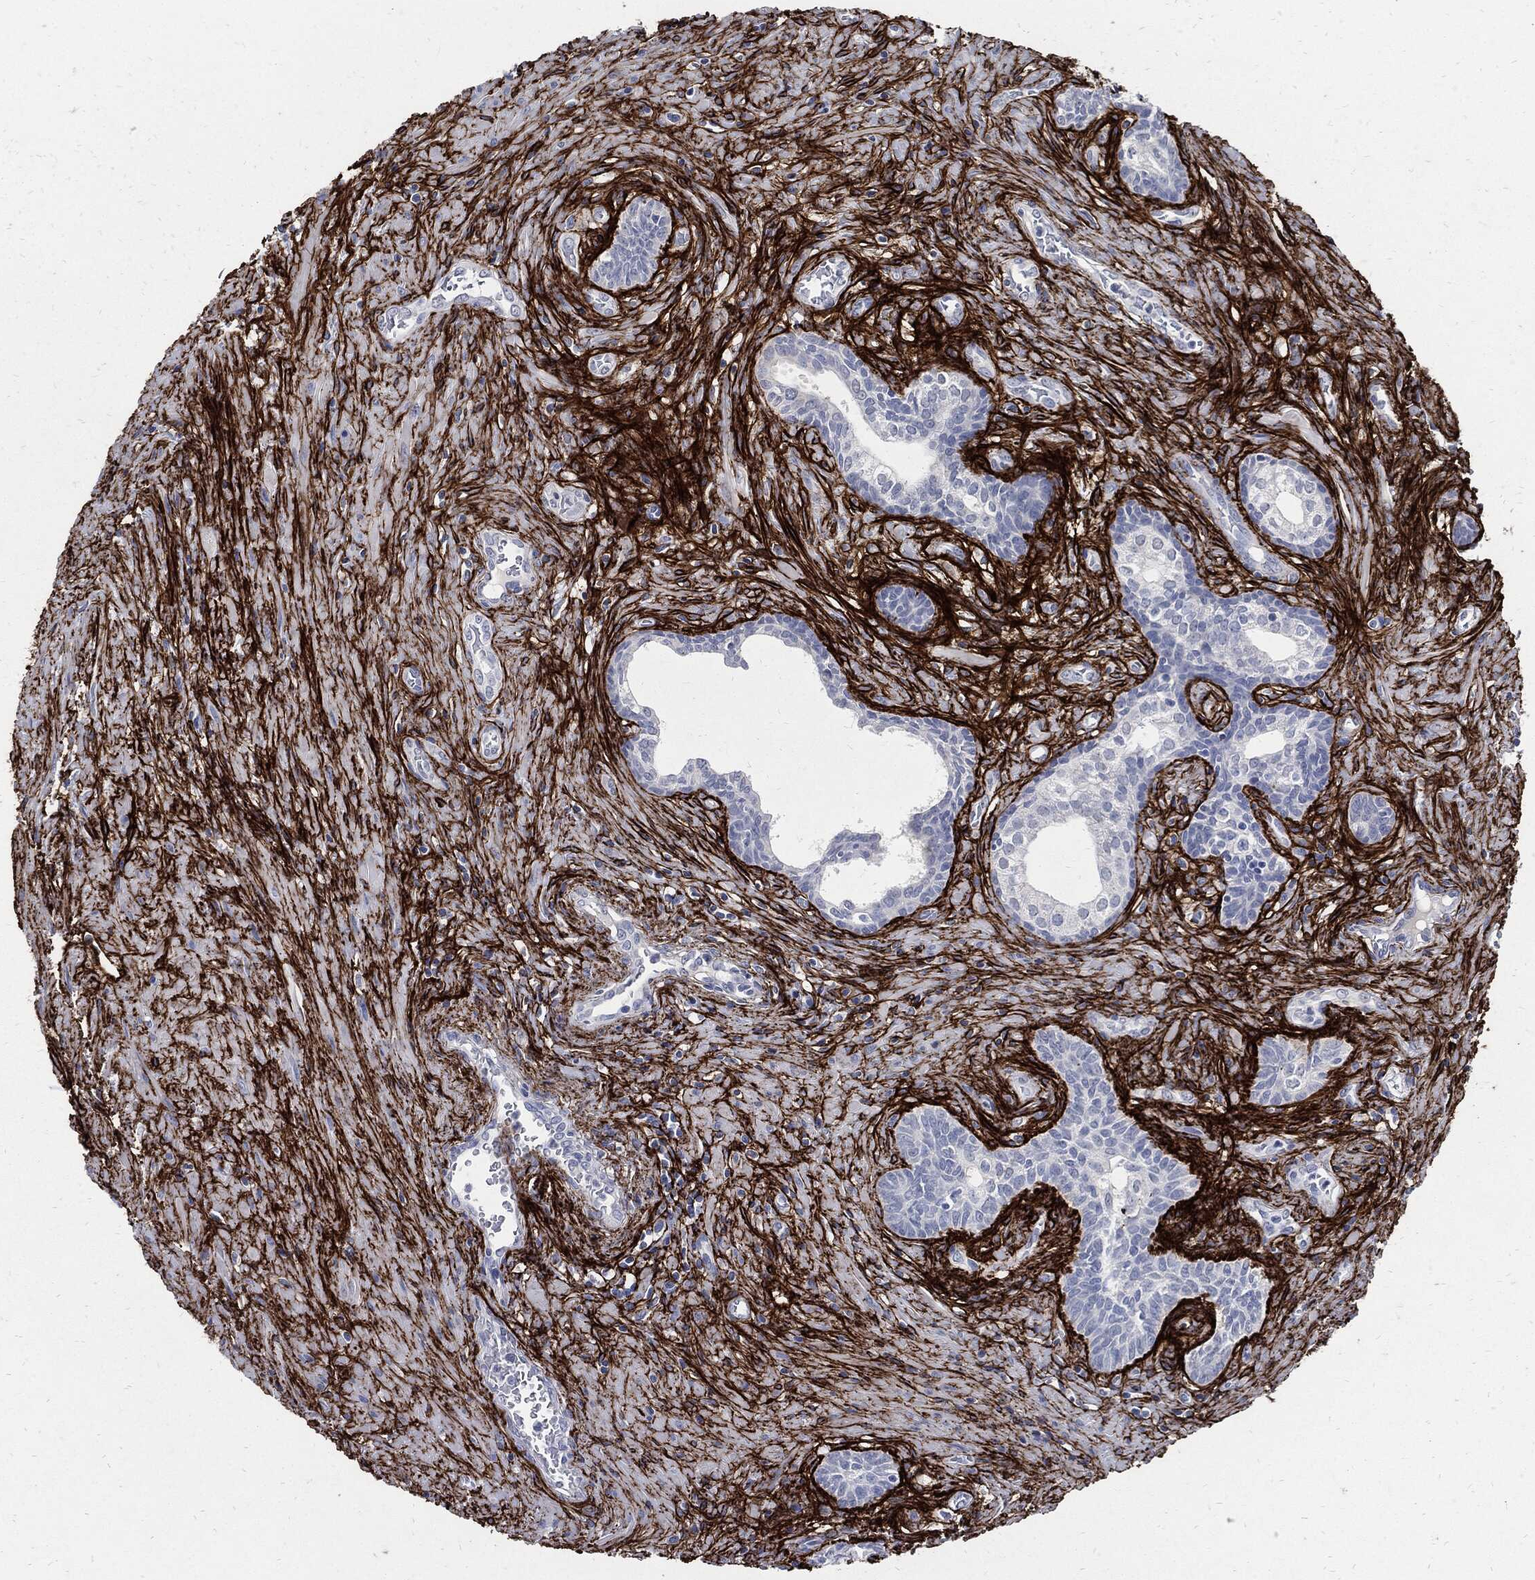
{"staining": {"intensity": "negative", "quantity": "none", "location": "none"}, "tissue": "prostate cancer", "cell_type": "Tumor cells", "image_type": "cancer", "snomed": [{"axis": "morphology", "description": "Adenocarcinoma, NOS"}, {"axis": "morphology", "description": "Adenocarcinoma, High grade"}, {"axis": "topography", "description": "Prostate"}], "caption": "This is a photomicrograph of IHC staining of prostate high-grade adenocarcinoma, which shows no positivity in tumor cells.", "gene": "FBN1", "patient": {"sex": "male", "age": 61}}